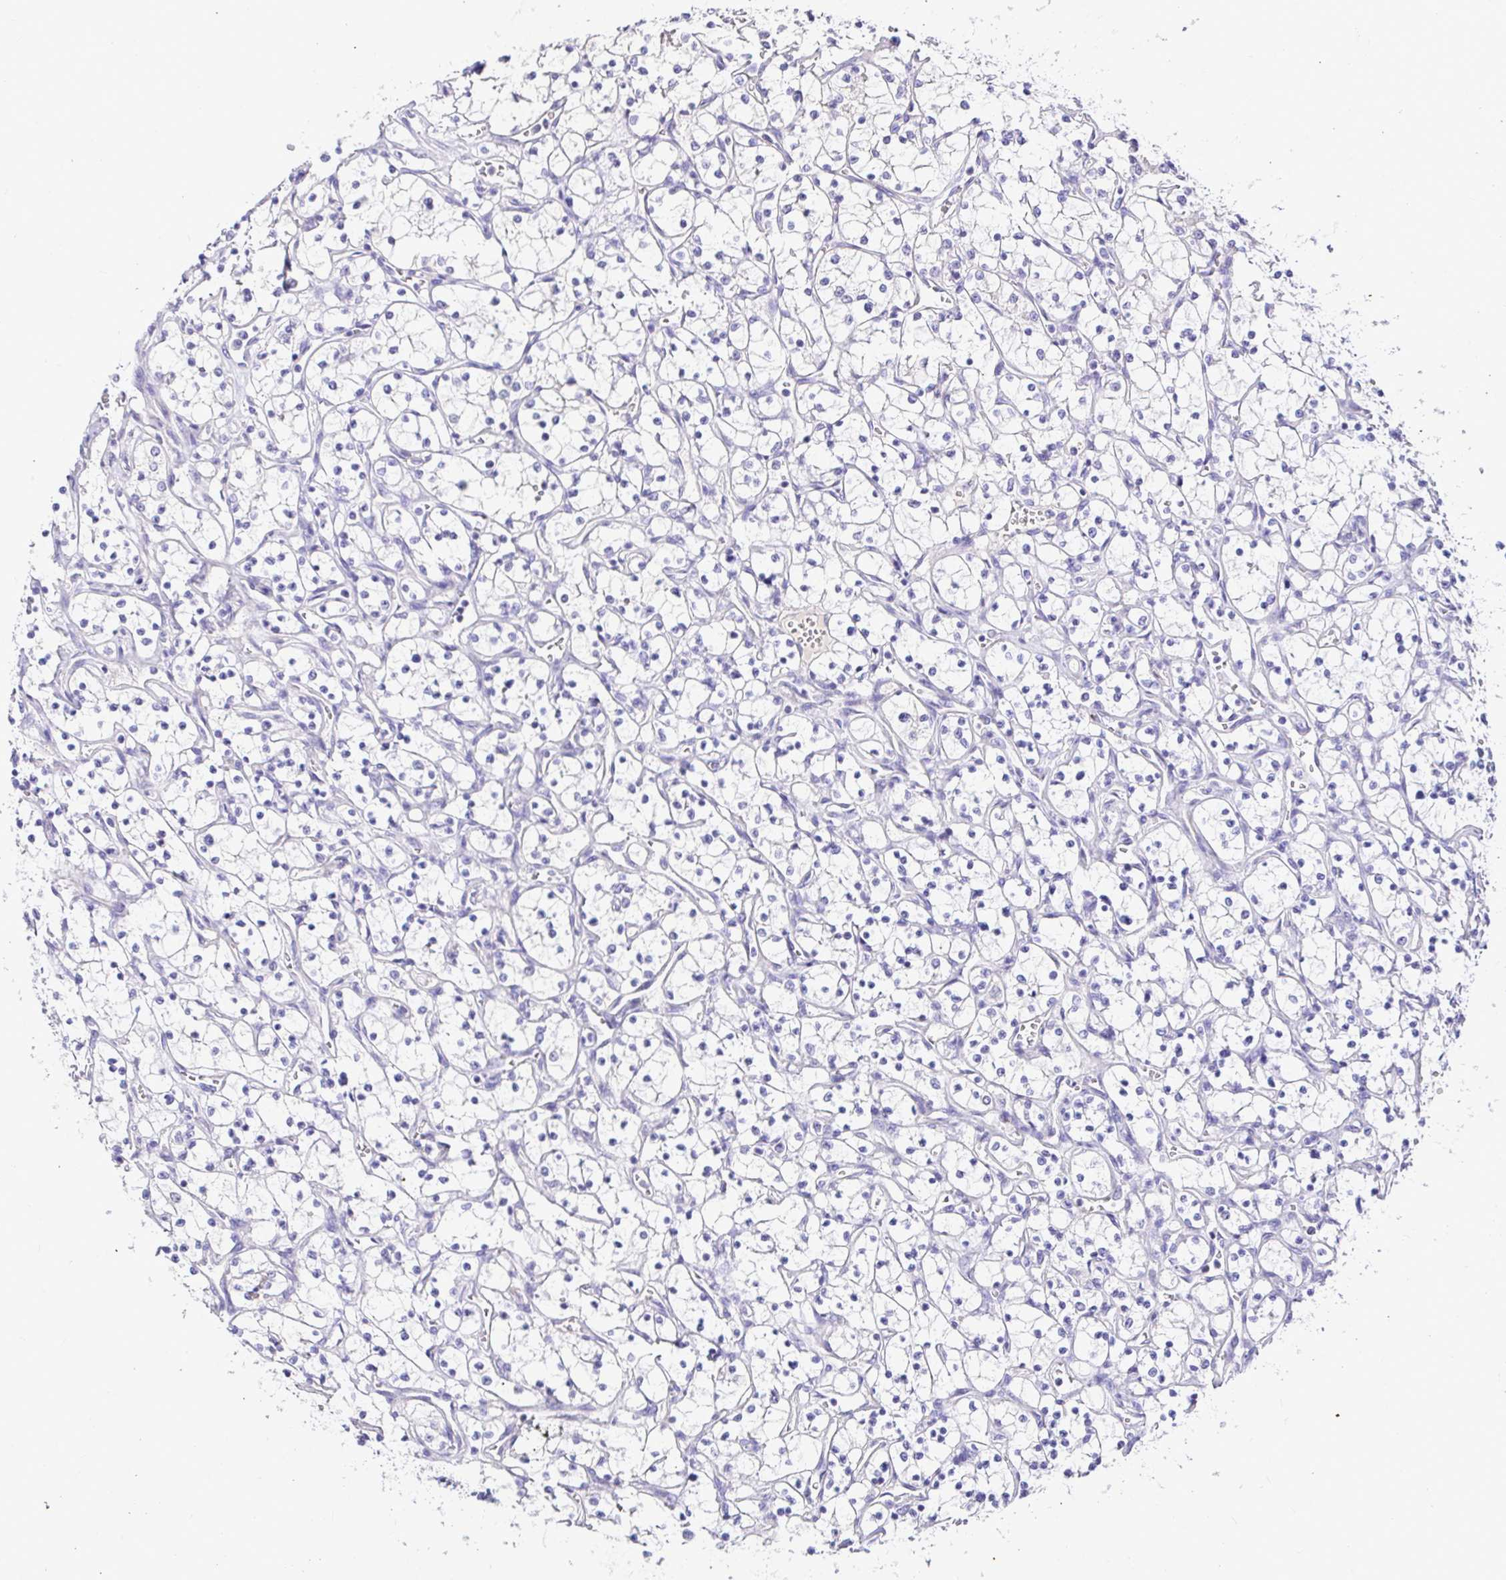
{"staining": {"intensity": "negative", "quantity": "none", "location": "none"}, "tissue": "renal cancer", "cell_type": "Tumor cells", "image_type": "cancer", "snomed": [{"axis": "morphology", "description": "Adenocarcinoma, NOS"}, {"axis": "topography", "description": "Kidney"}], "caption": "The image exhibits no staining of tumor cells in adenocarcinoma (renal).", "gene": "CDO1", "patient": {"sex": "female", "age": 69}}